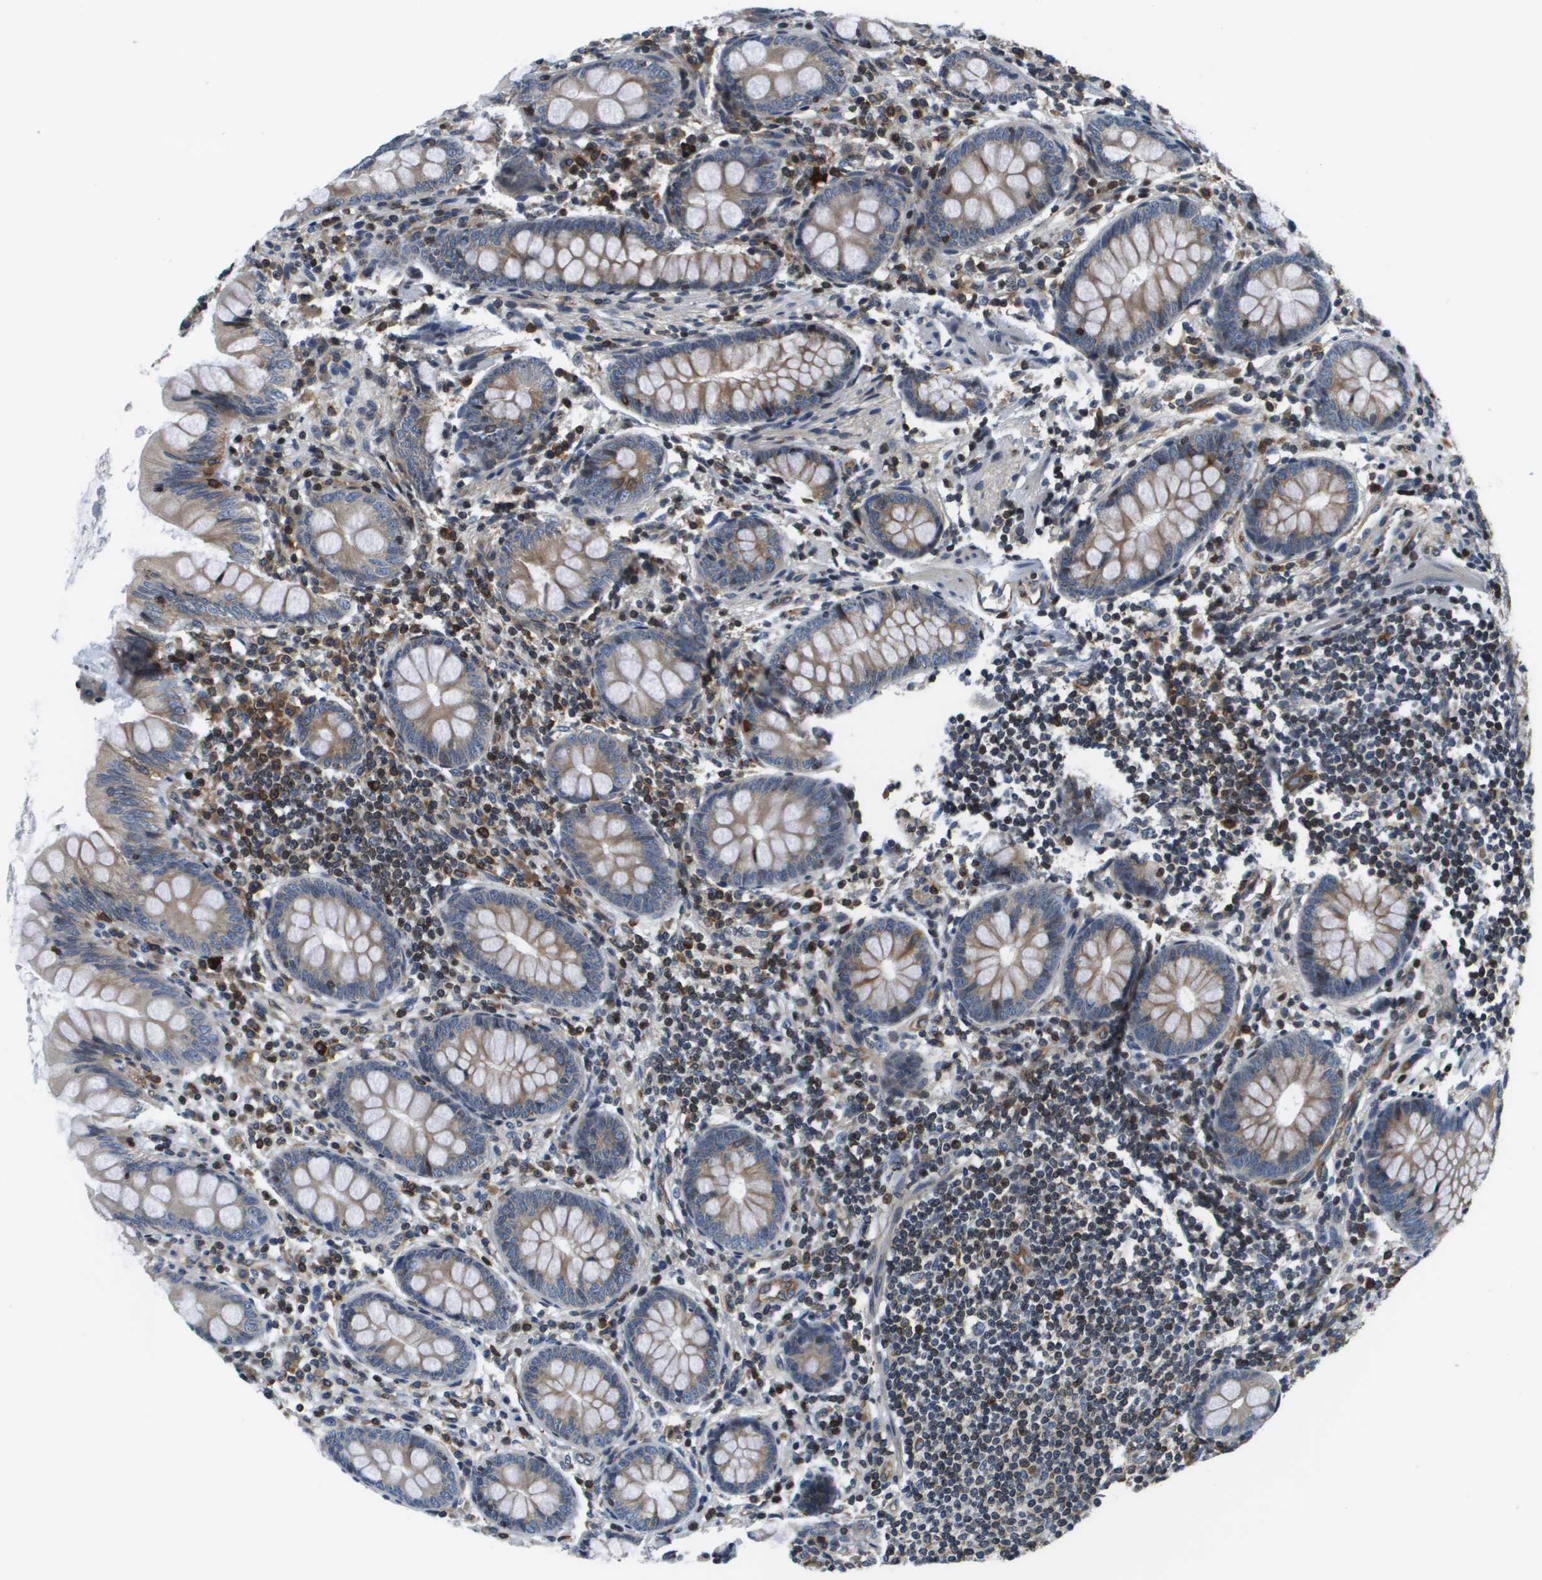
{"staining": {"intensity": "moderate", "quantity": ">75%", "location": "cytoplasmic/membranous"}, "tissue": "appendix", "cell_type": "Glandular cells", "image_type": "normal", "snomed": [{"axis": "morphology", "description": "Normal tissue, NOS"}, {"axis": "topography", "description": "Appendix"}], "caption": "Immunohistochemistry staining of benign appendix, which reveals medium levels of moderate cytoplasmic/membranous positivity in approximately >75% of glandular cells indicating moderate cytoplasmic/membranous protein expression. The staining was performed using DAB (brown) for protein detection and nuclei were counterstained in hematoxylin (blue).", "gene": "ESYT1", "patient": {"sex": "female", "age": 77}}